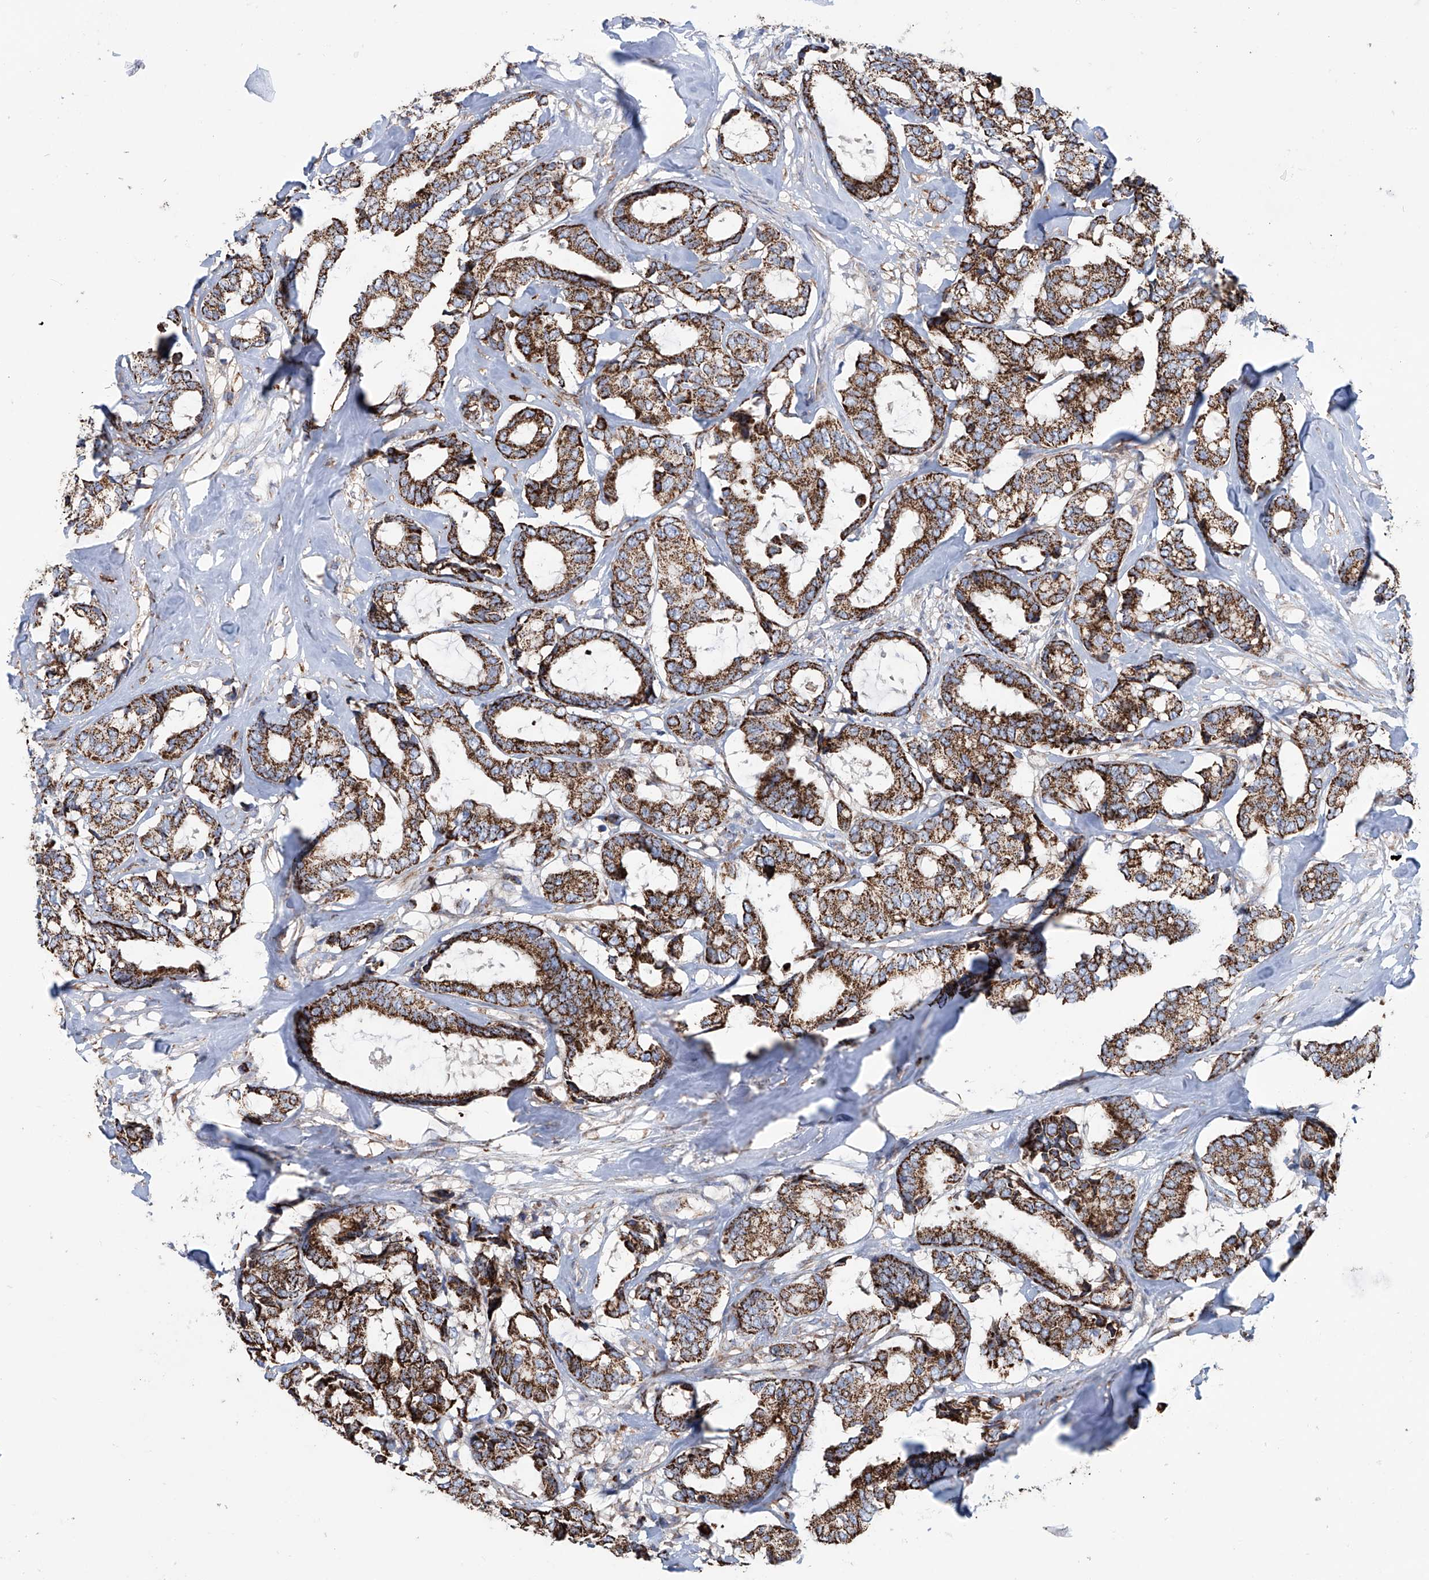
{"staining": {"intensity": "strong", "quantity": ">75%", "location": "cytoplasmic/membranous"}, "tissue": "breast cancer", "cell_type": "Tumor cells", "image_type": "cancer", "snomed": [{"axis": "morphology", "description": "Duct carcinoma"}, {"axis": "topography", "description": "Breast"}], "caption": "Immunohistochemistry (IHC) histopathology image of human infiltrating ductal carcinoma (breast) stained for a protein (brown), which displays high levels of strong cytoplasmic/membranous staining in approximately >75% of tumor cells.", "gene": "ALDH6A1", "patient": {"sex": "female", "age": 87}}